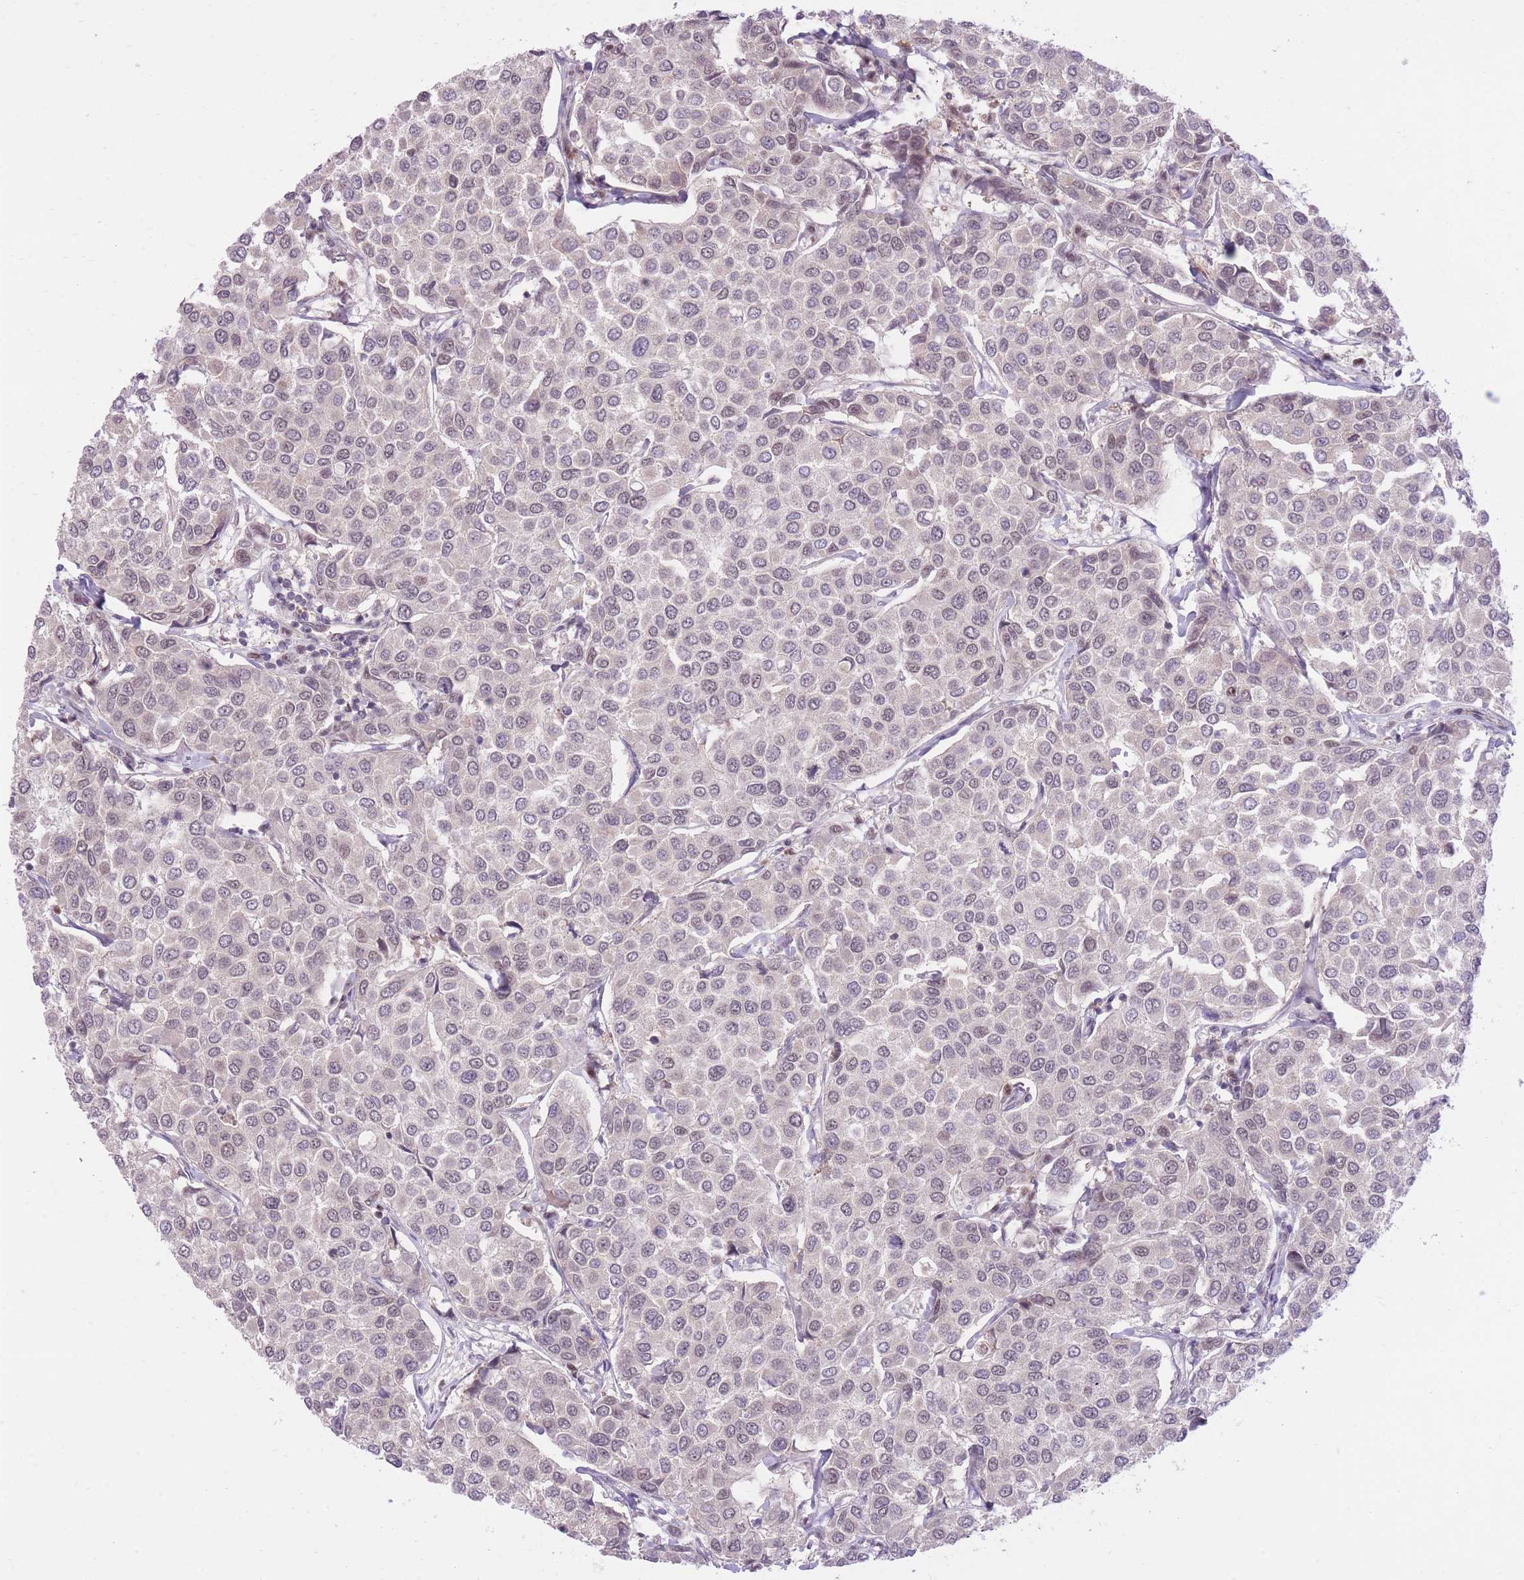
{"staining": {"intensity": "weak", "quantity": "<25%", "location": "nuclear"}, "tissue": "breast cancer", "cell_type": "Tumor cells", "image_type": "cancer", "snomed": [{"axis": "morphology", "description": "Duct carcinoma"}, {"axis": "topography", "description": "Breast"}], "caption": "This is an IHC micrograph of human breast cancer (invasive ductal carcinoma). There is no staining in tumor cells.", "gene": "ELL", "patient": {"sex": "female", "age": 55}}